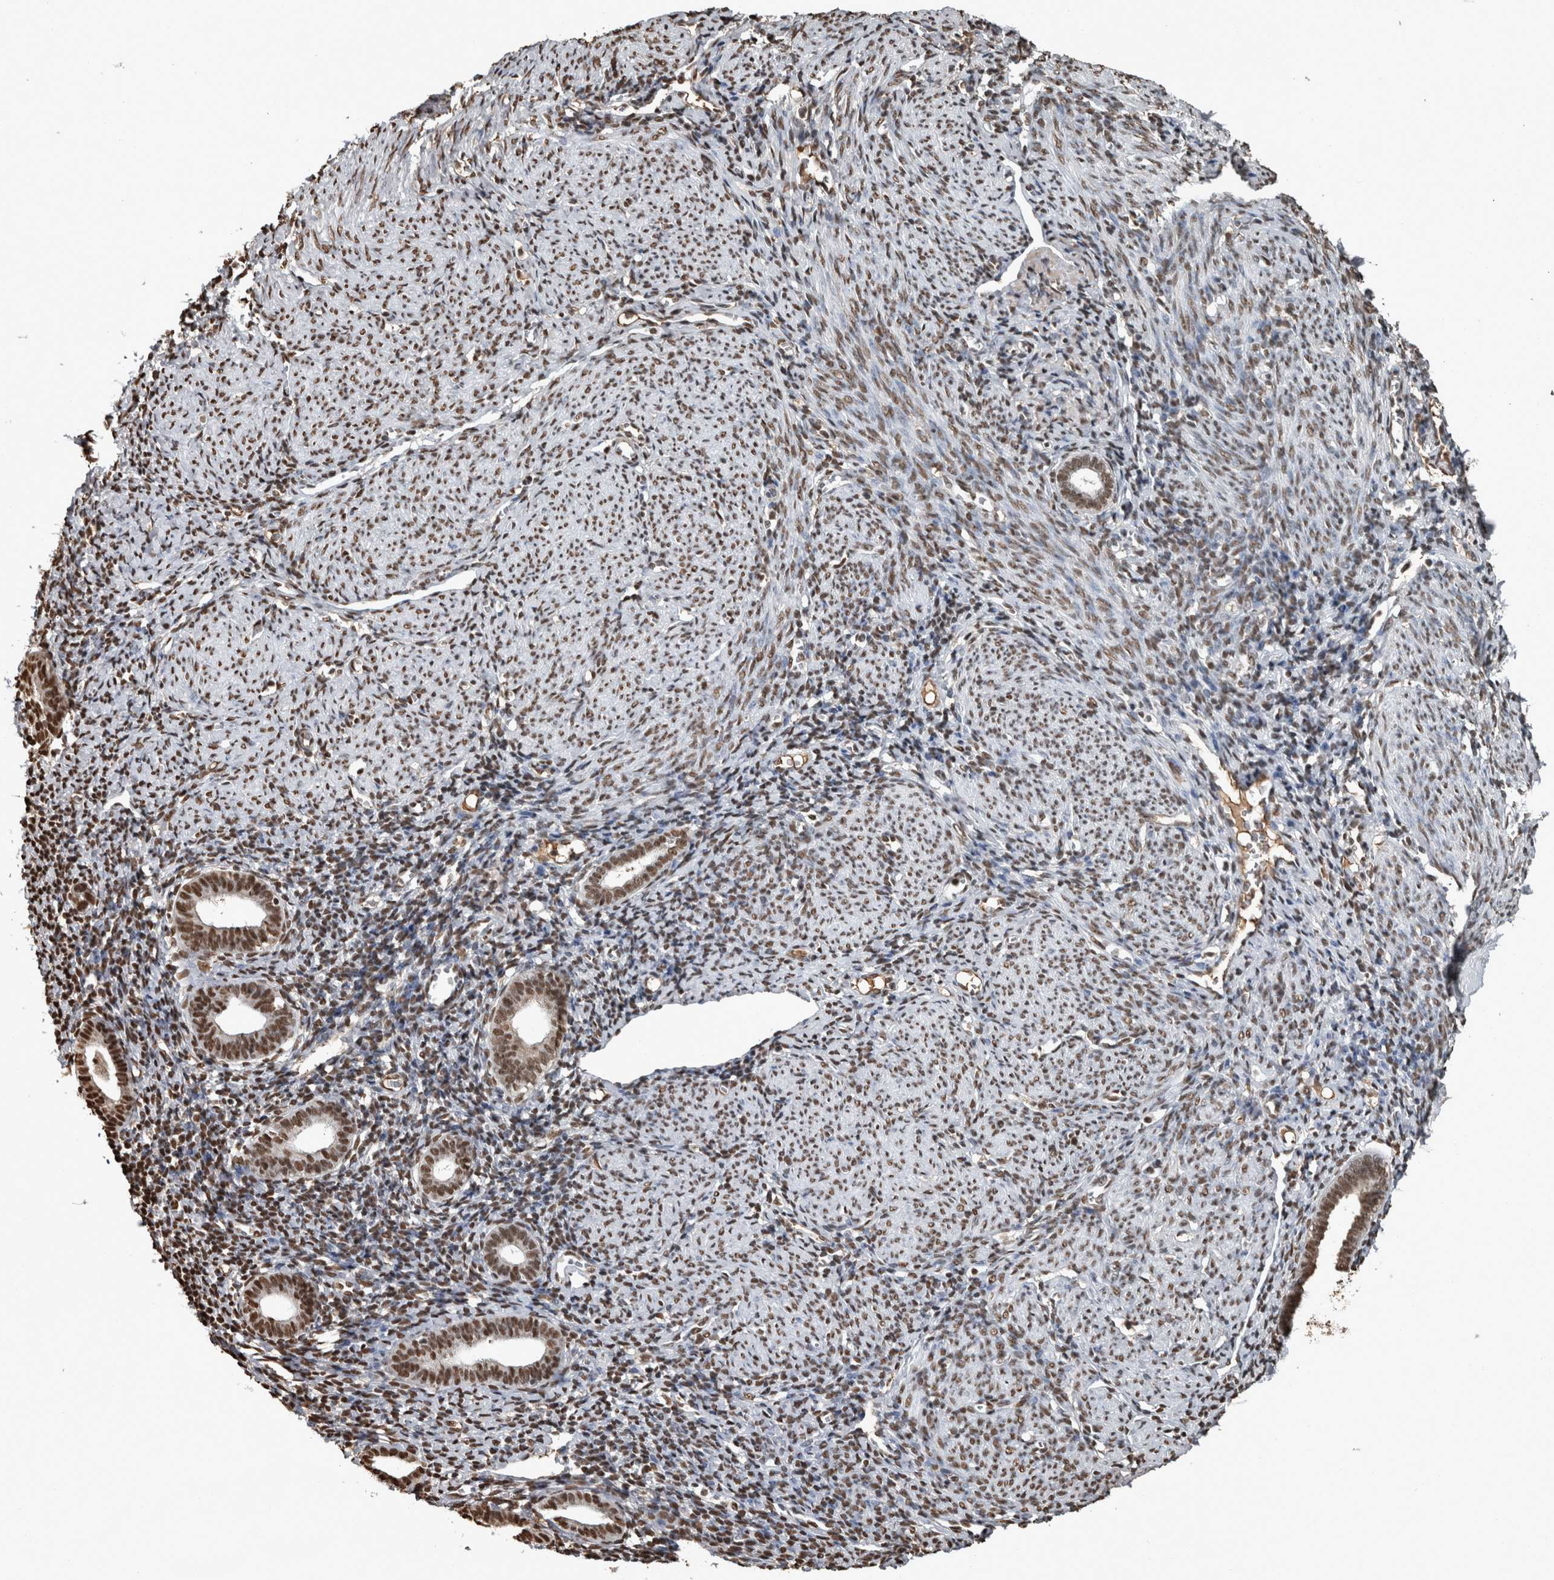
{"staining": {"intensity": "moderate", "quantity": ">75%", "location": "nuclear"}, "tissue": "endometrium", "cell_type": "Cells in endometrial stroma", "image_type": "normal", "snomed": [{"axis": "morphology", "description": "Normal tissue, NOS"}, {"axis": "morphology", "description": "Adenocarcinoma, NOS"}, {"axis": "topography", "description": "Endometrium"}], "caption": "Endometrium stained for a protein (brown) reveals moderate nuclear positive positivity in approximately >75% of cells in endometrial stroma.", "gene": "TGS1", "patient": {"sex": "female", "age": 57}}